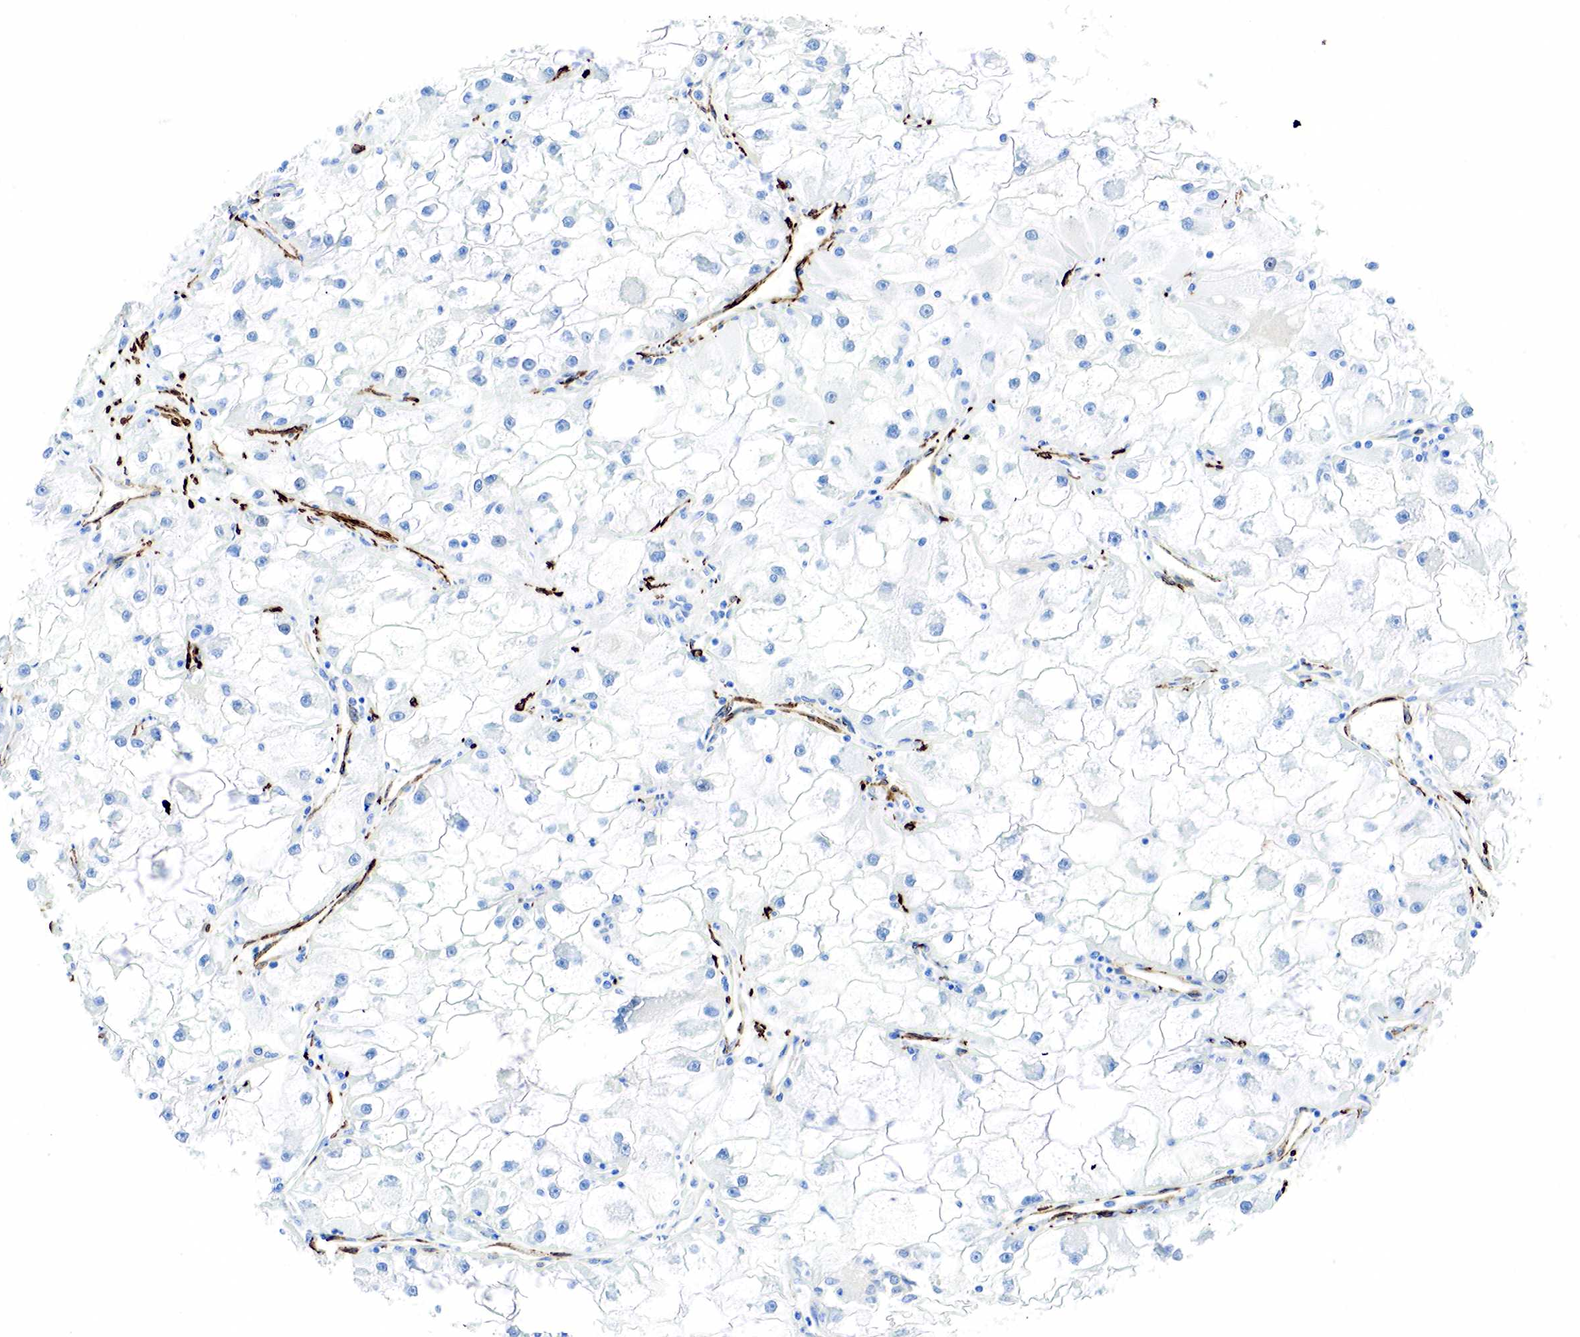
{"staining": {"intensity": "negative", "quantity": "none", "location": "none"}, "tissue": "renal cancer", "cell_type": "Tumor cells", "image_type": "cancer", "snomed": [{"axis": "morphology", "description": "Adenocarcinoma, NOS"}, {"axis": "topography", "description": "Kidney"}], "caption": "High magnification brightfield microscopy of renal cancer stained with DAB (3,3'-diaminobenzidine) (brown) and counterstained with hematoxylin (blue): tumor cells show no significant staining. Brightfield microscopy of IHC stained with DAB (3,3'-diaminobenzidine) (brown) and hematoxylin (blue), captured at high magnification.", "gene": "ACTA1", "patient": {"sex": "female", "age": 73}}